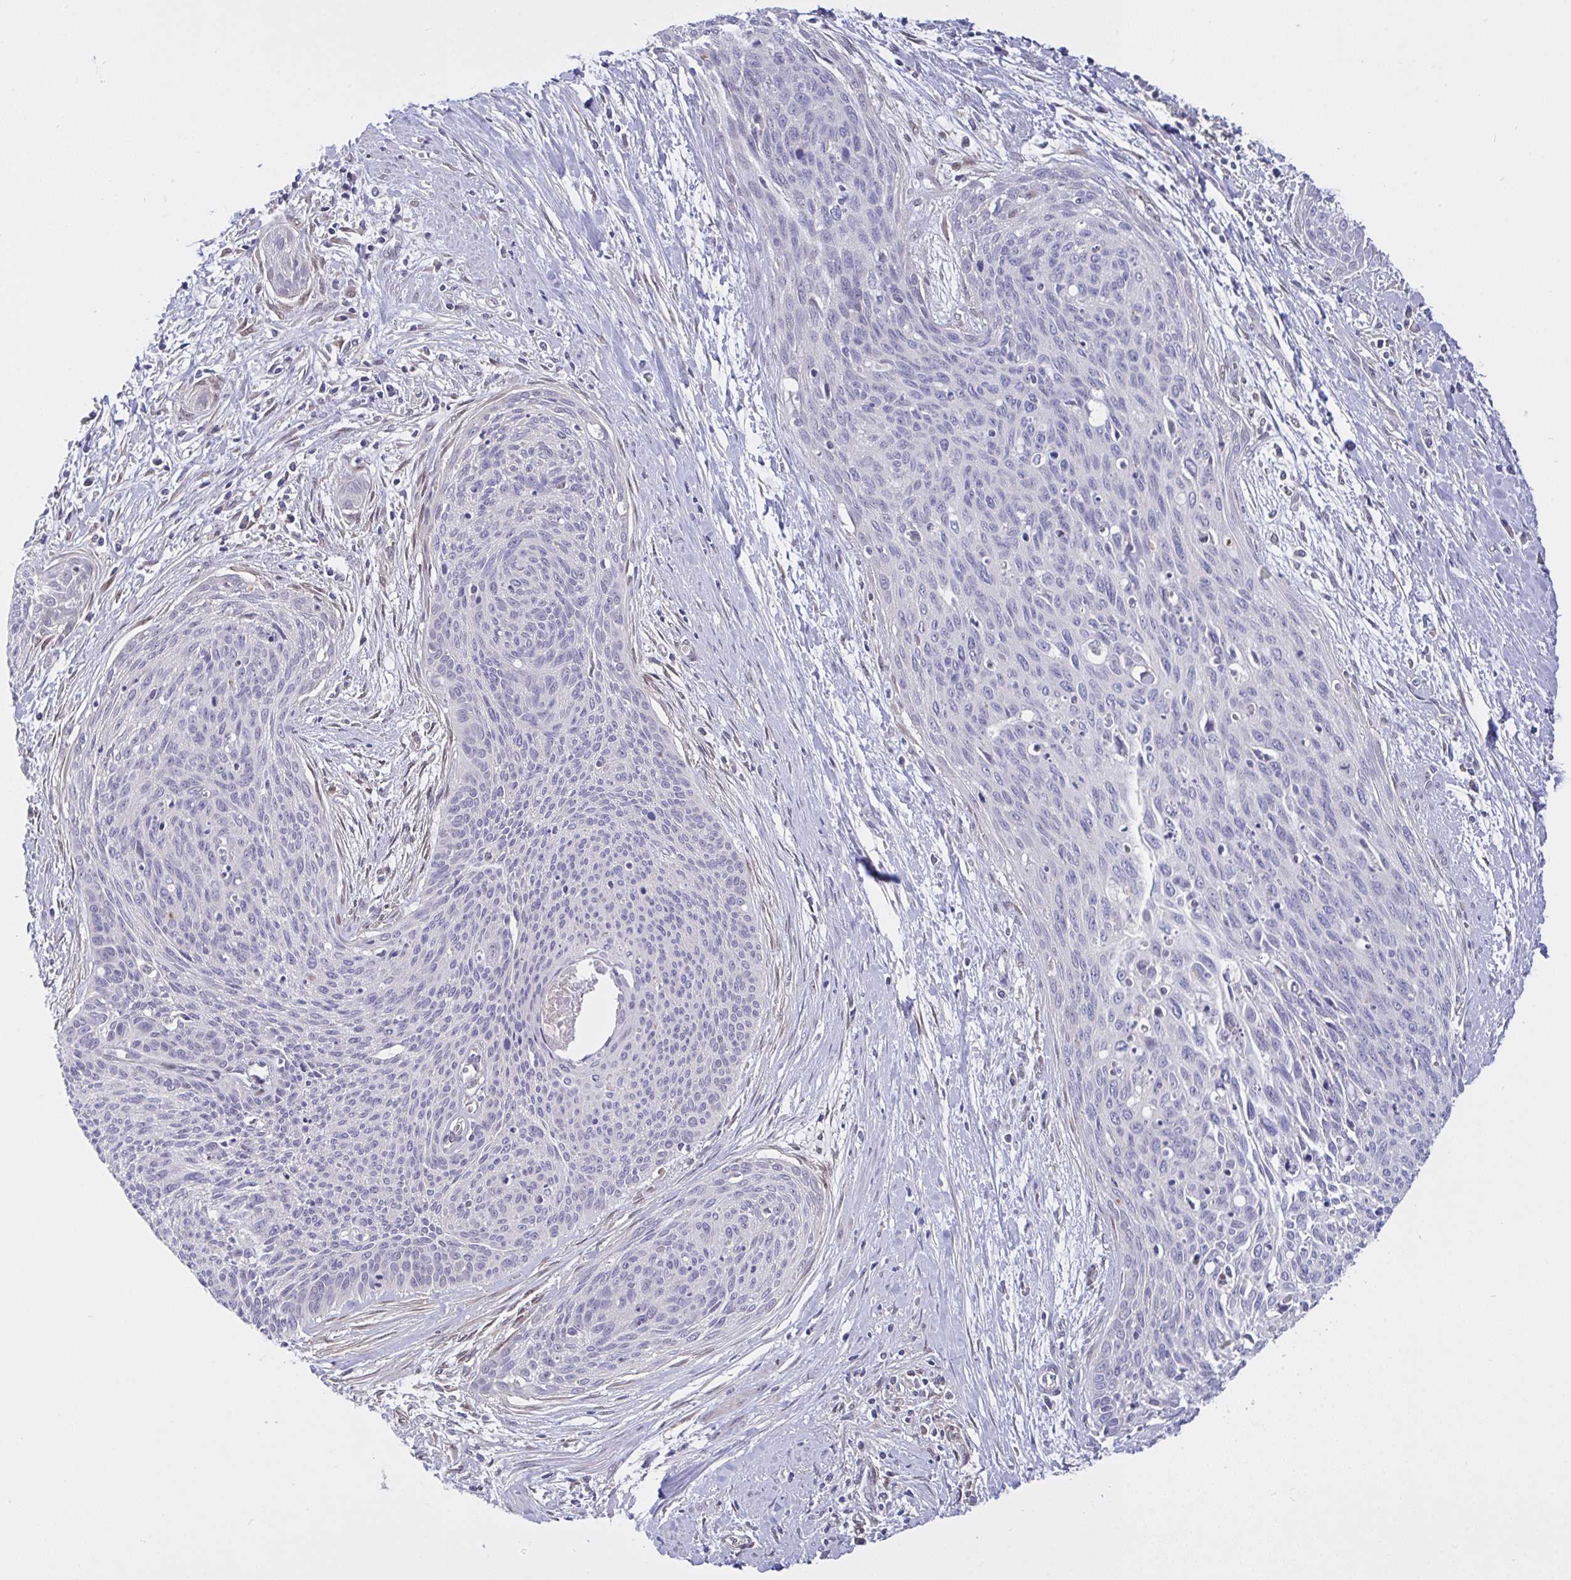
{"staining": {"intensity": "negative", "quantity": "none", "location": "none"}, "tissue": "cervical cancer", "cell_type": "Tumor cells", "image_type": "cancer", "snomed": [{"axis": "morphology", "description": "Squamous cell carcinoma, NOS"}, {"axis": "topography", "description": "Cervix"}], "caption": "Tumor cells show no significant protein expression in cervical squamous cell carcinoma.", "gene": "L3HYPDH", "patient": {"sex": "female", "age": 55}}